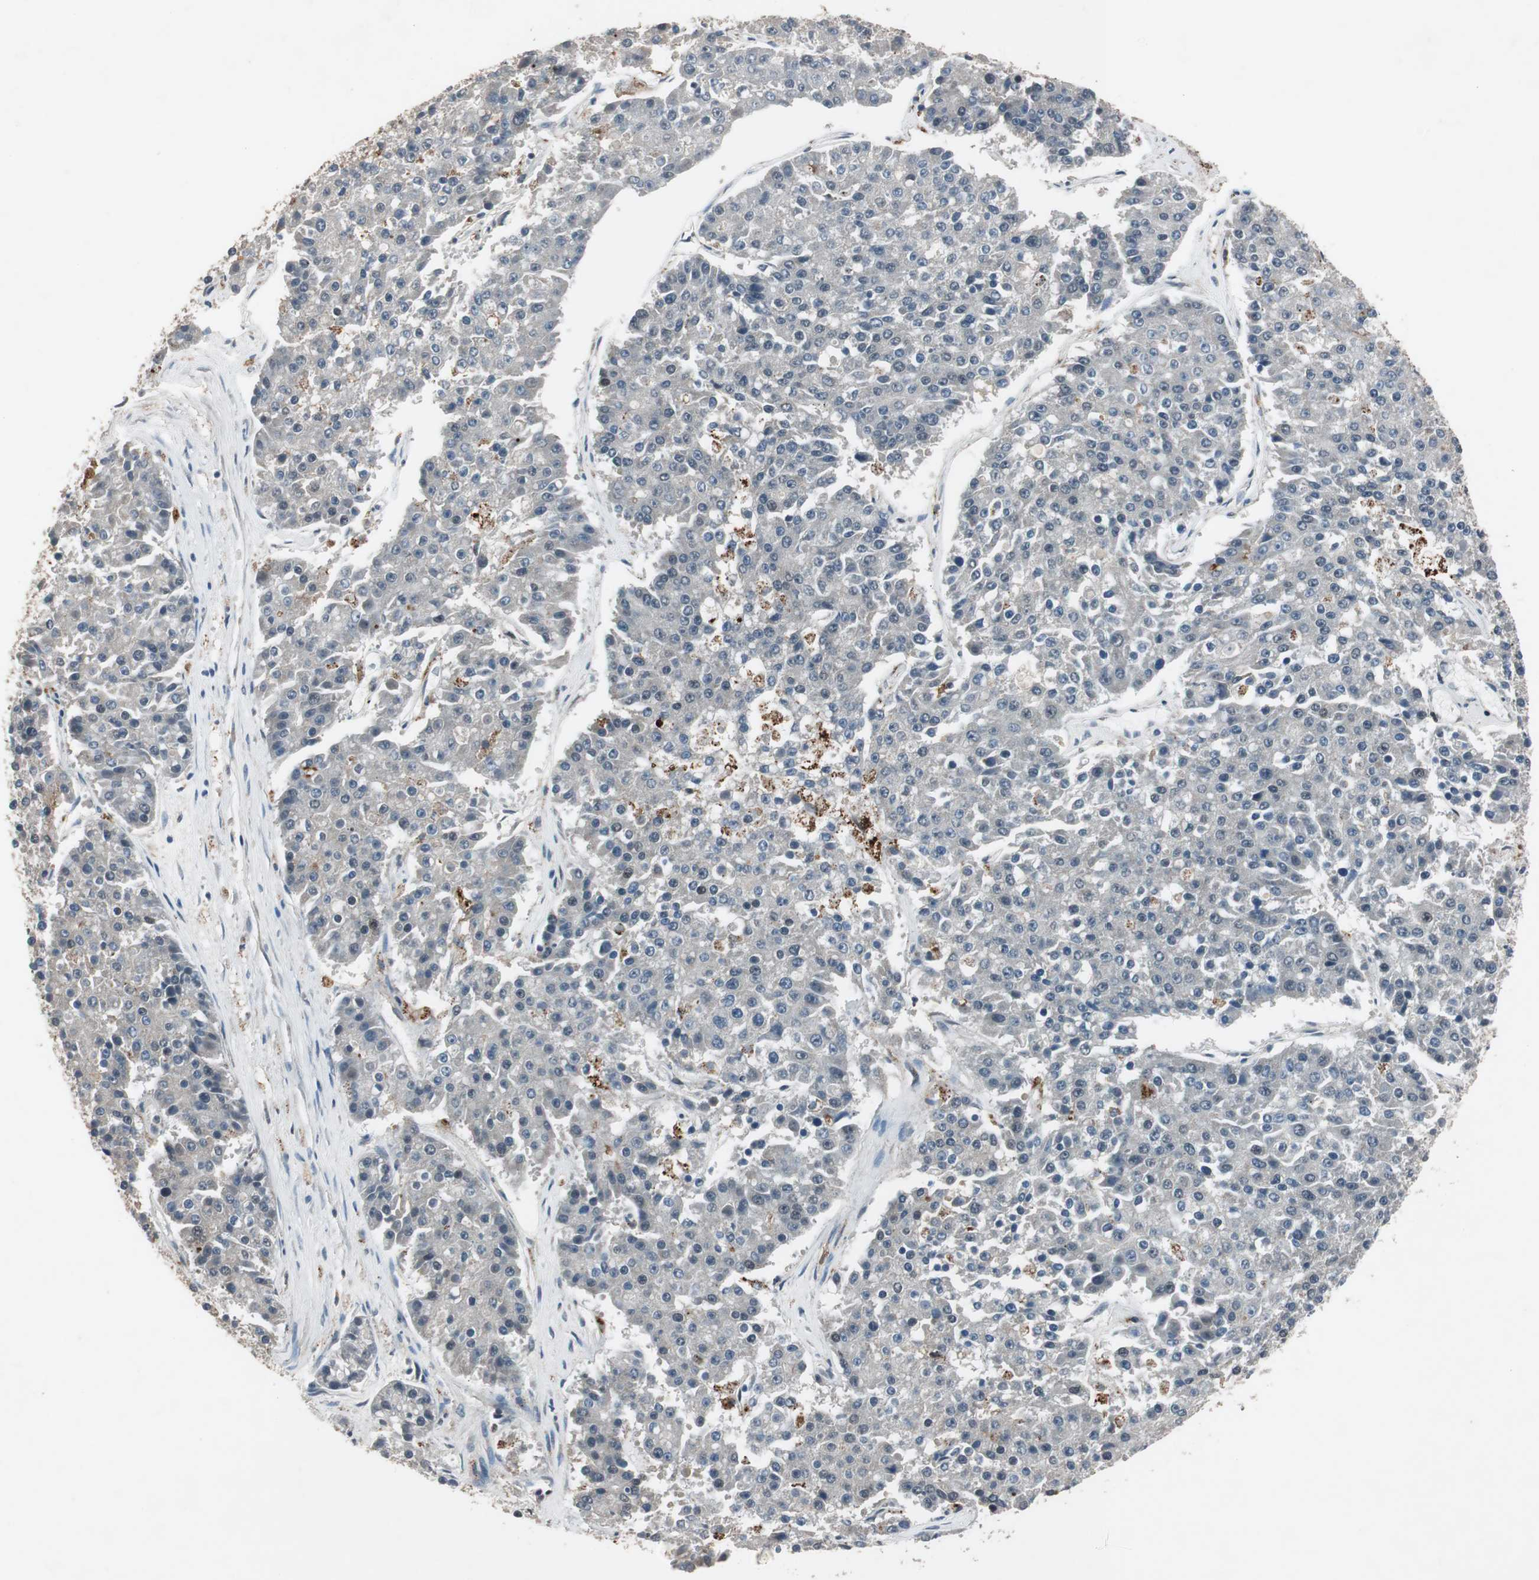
{"staining": {"intensity": "negative", "quantity": "none", "location": "none"}, "tissue": "pancreatic cancer", "cell_type": "Tumor cells", "image_type": "cancer", "snomed": [{"axis": "morphology", "description": "Adenocarcinoma, NOS"}, {"axis": "topography", "description": "Pancreas"}], "caption": "A histopathology image of human adenocarcinoma (pancreatic) is negative for staining in tumor cells.", "gene": "BOLA1", "patient": {"sex": "male", "age": 50}}